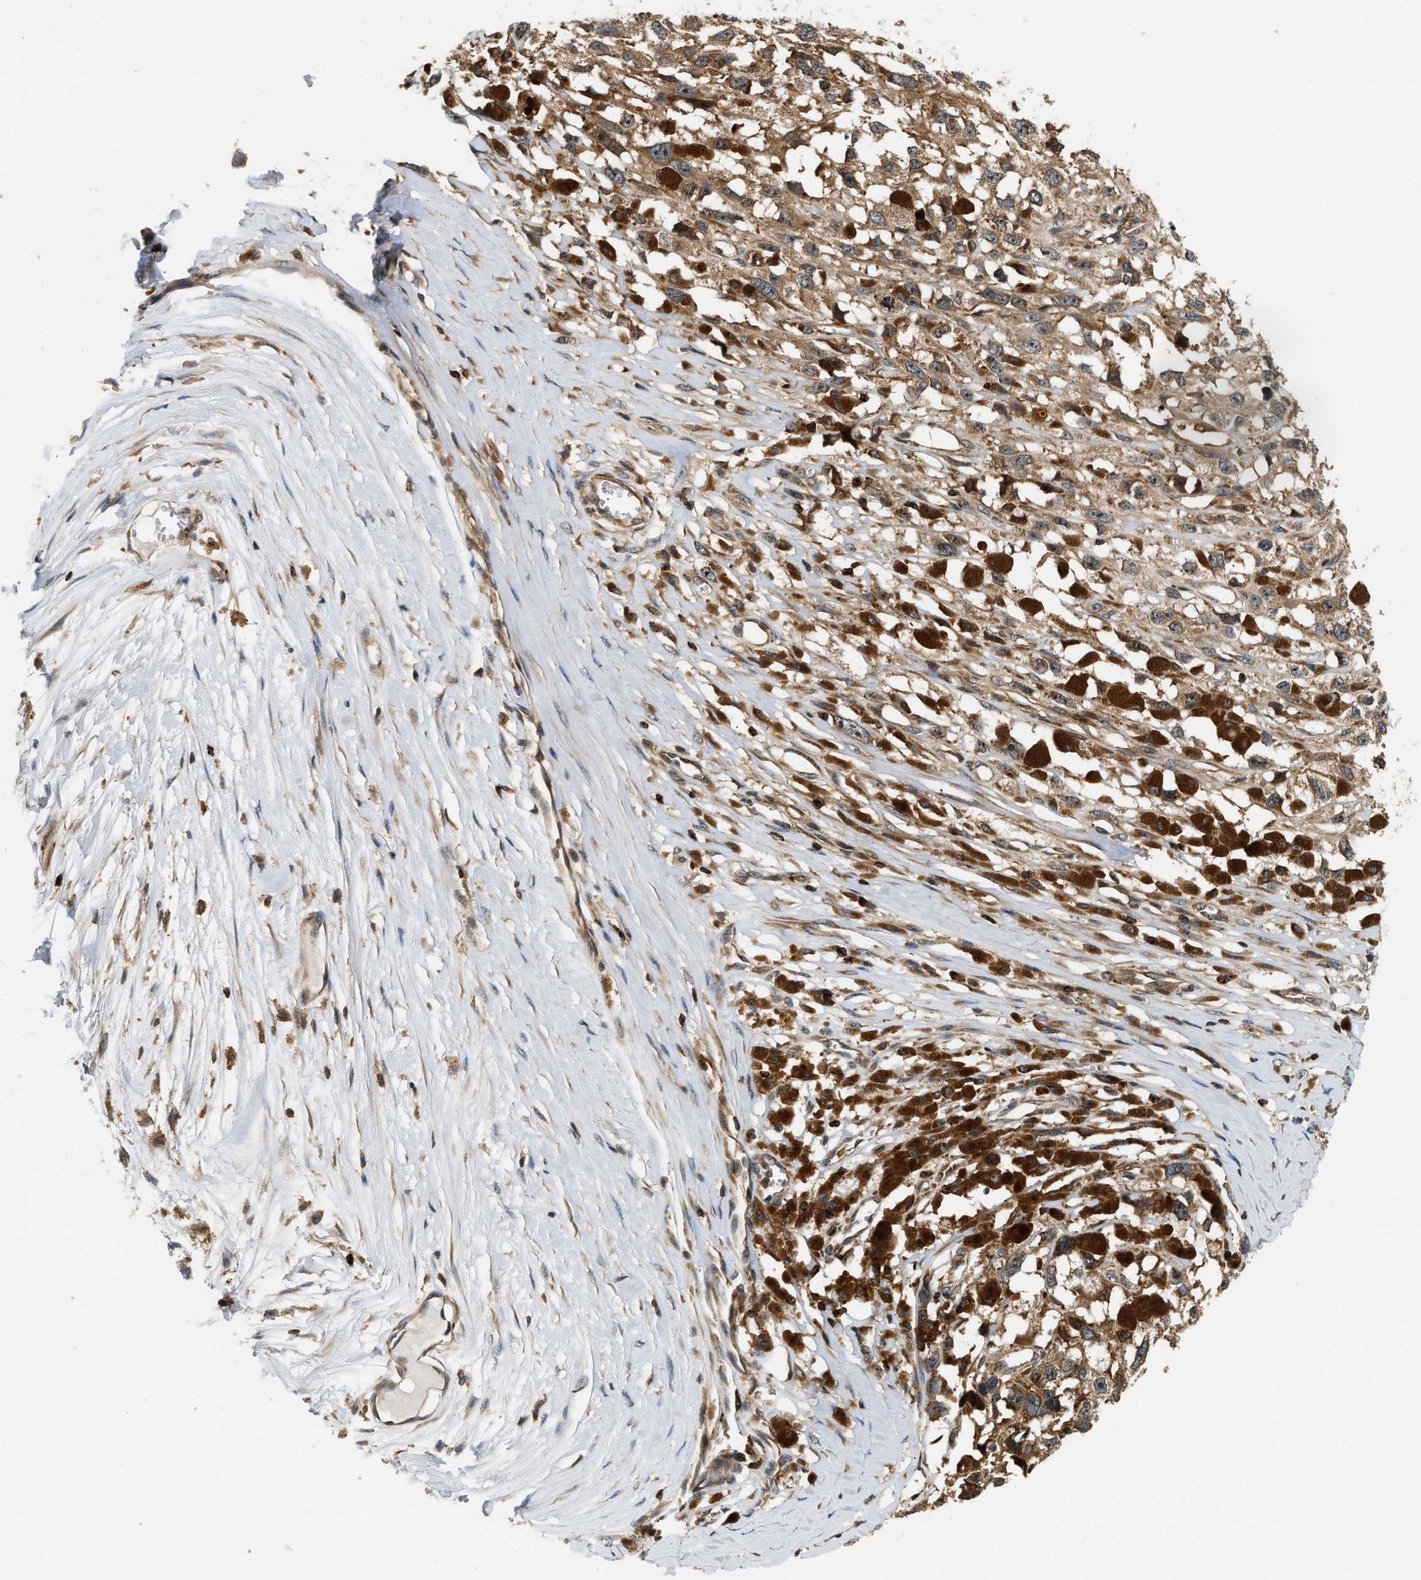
{"staining": {"intensity": "moderate", "quantity": ">75%", "location": "cytoplasmic/membranous"}, "tissue": "melanoma", "cell_type": "Tumor cells", "image_type": "cancer", "snomed": [{"axis": "morphology", "description": "Malignant melanoma, Metastatic site"}, {"axis": "topography", "description": "Lymph node"}], "caption": "Approximately >75% of tumor cells in melanoma demonstrate moderate cytoplasmic/membranous protein positivity as visualized by brown immunohistochemical staining.", "gene": "SNX5", "patient": {"sex": "male", "age": 59}}